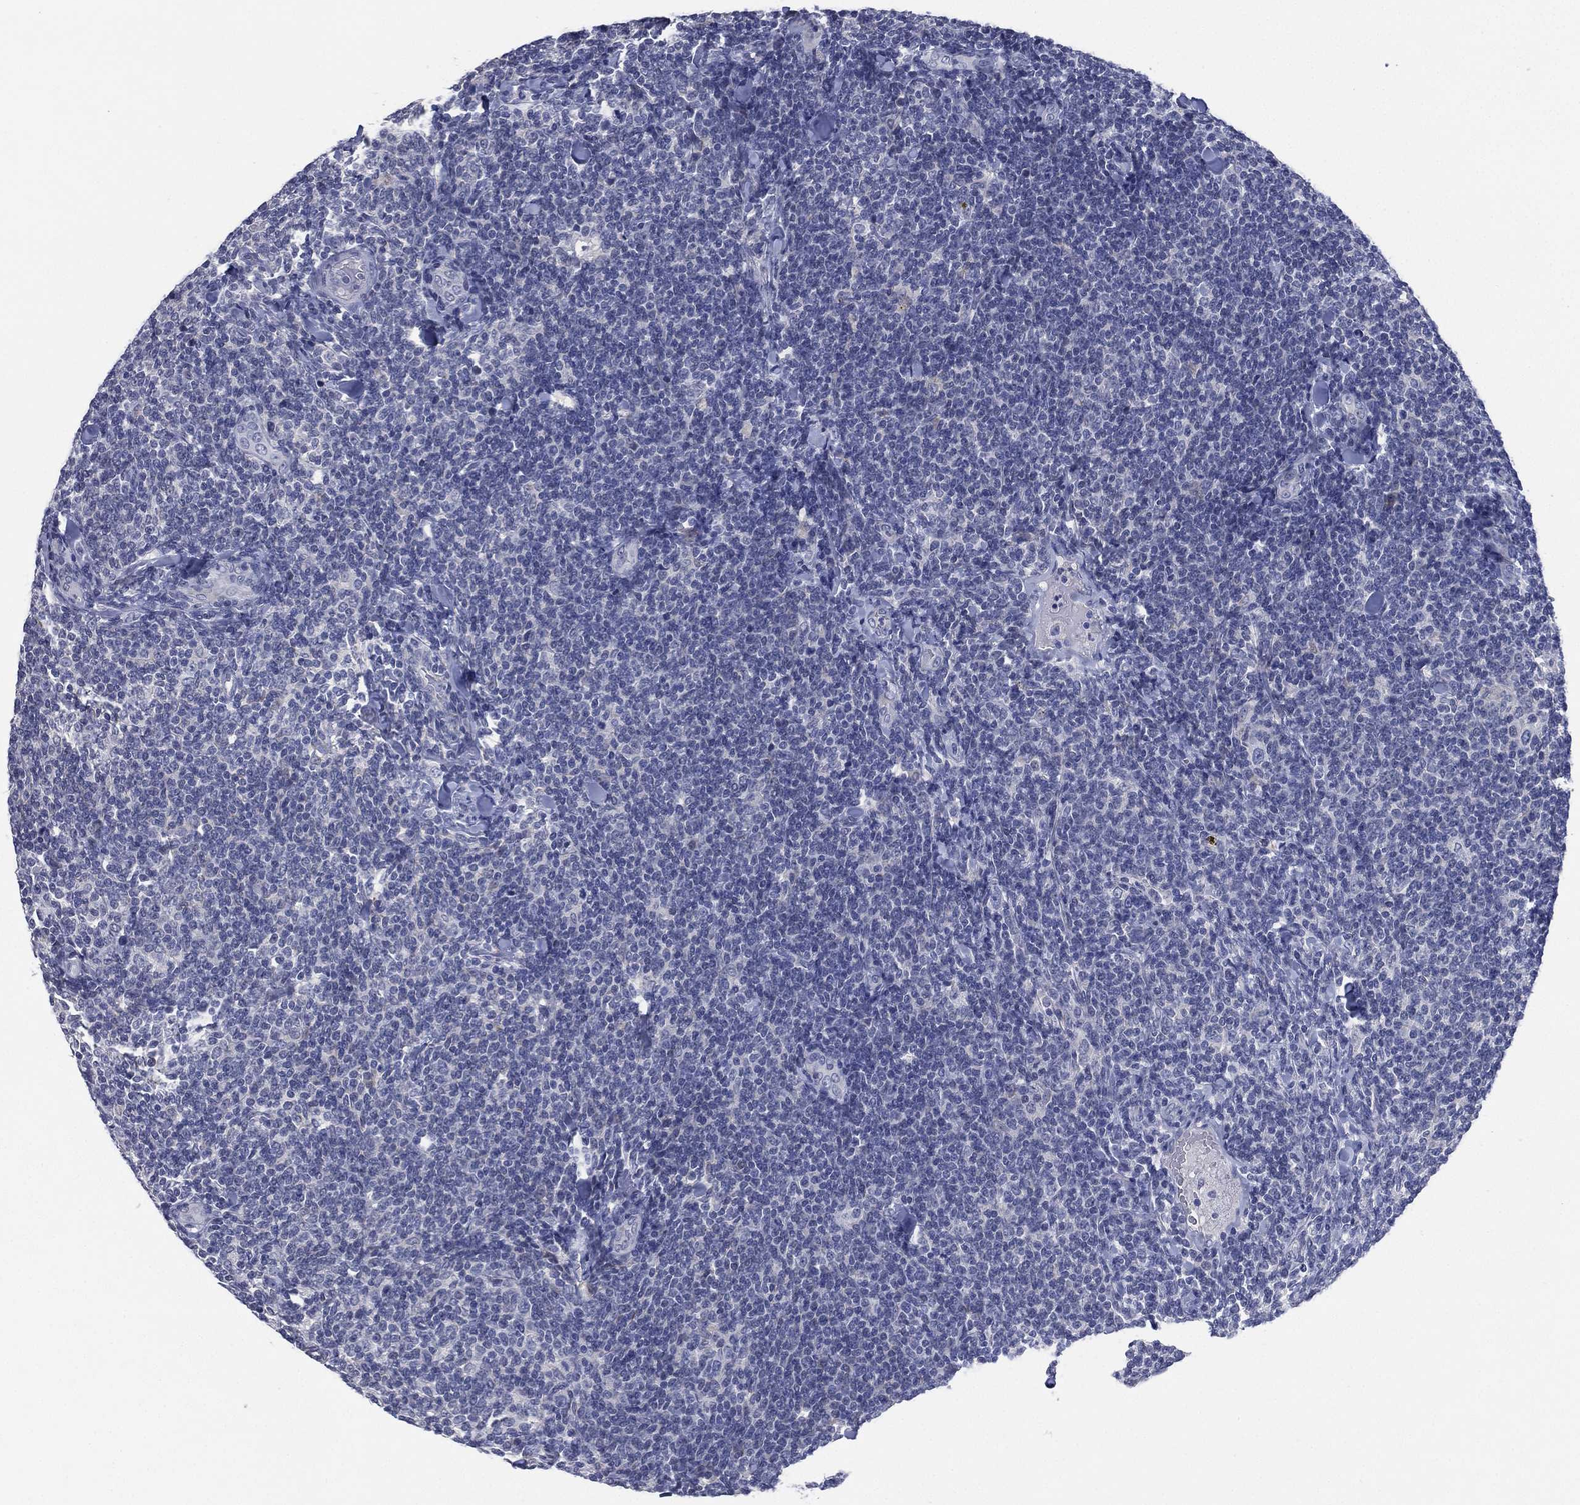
{"staining": {"intensity": "negative", "quantity": "none", "location": "none"}, "tissue": "lymphoma", "cell_type": "Tumor cells", "image_type": "cancer", "snomed": [{"axis": "morphology", "description": "Malignant lymphoma, non-Hodgkin's type, Low grade"}, {"axis": "topography", "description": "Lymph node"}], "caption": "Immunohistochemistry (IHC) histopathology image of lymphoma stained for a protein (brown), which displays no staining in tumor cells.", "gene": "KRT35", "patient": {"sex": "female", "age": 56}}